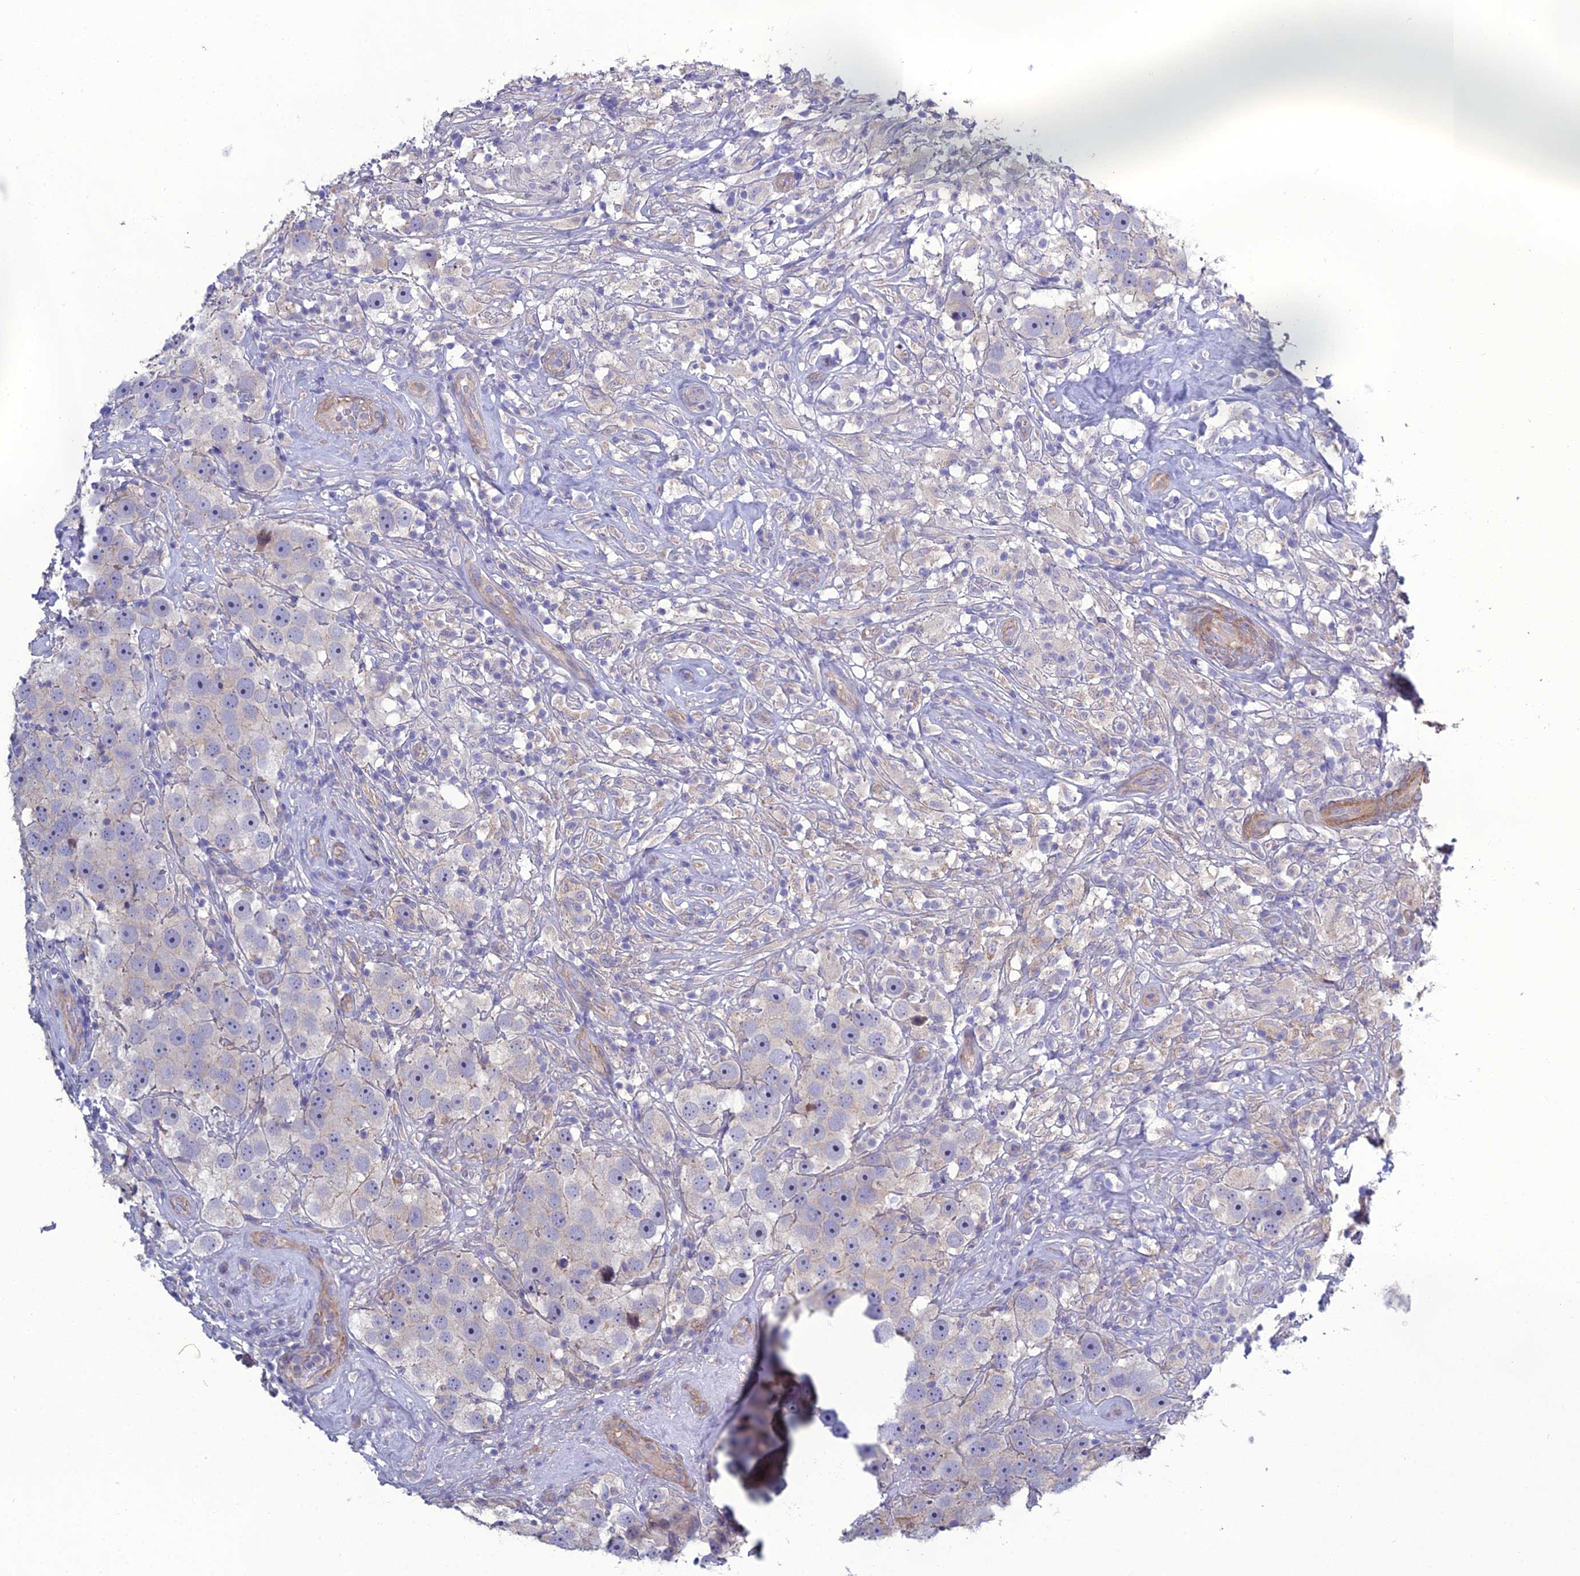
{"staining": {"intensity": "weak", "quantity": "<25%", "location": "cytoplasmic/membranous"}, "tissue": "testis cancer", "cell_type": "Tumor cells", "image_type": "cancer", "snomed": [{"axis": "morphology", "description": "Seminoma, NOS"}, {"axis": "topography", "description": "Testis"}], "caption": "Tumor cells show no significant protein positivity in seminoma (testis).", "gene": "LZTS2", "patient": {"sex": "male", "age": 49}}